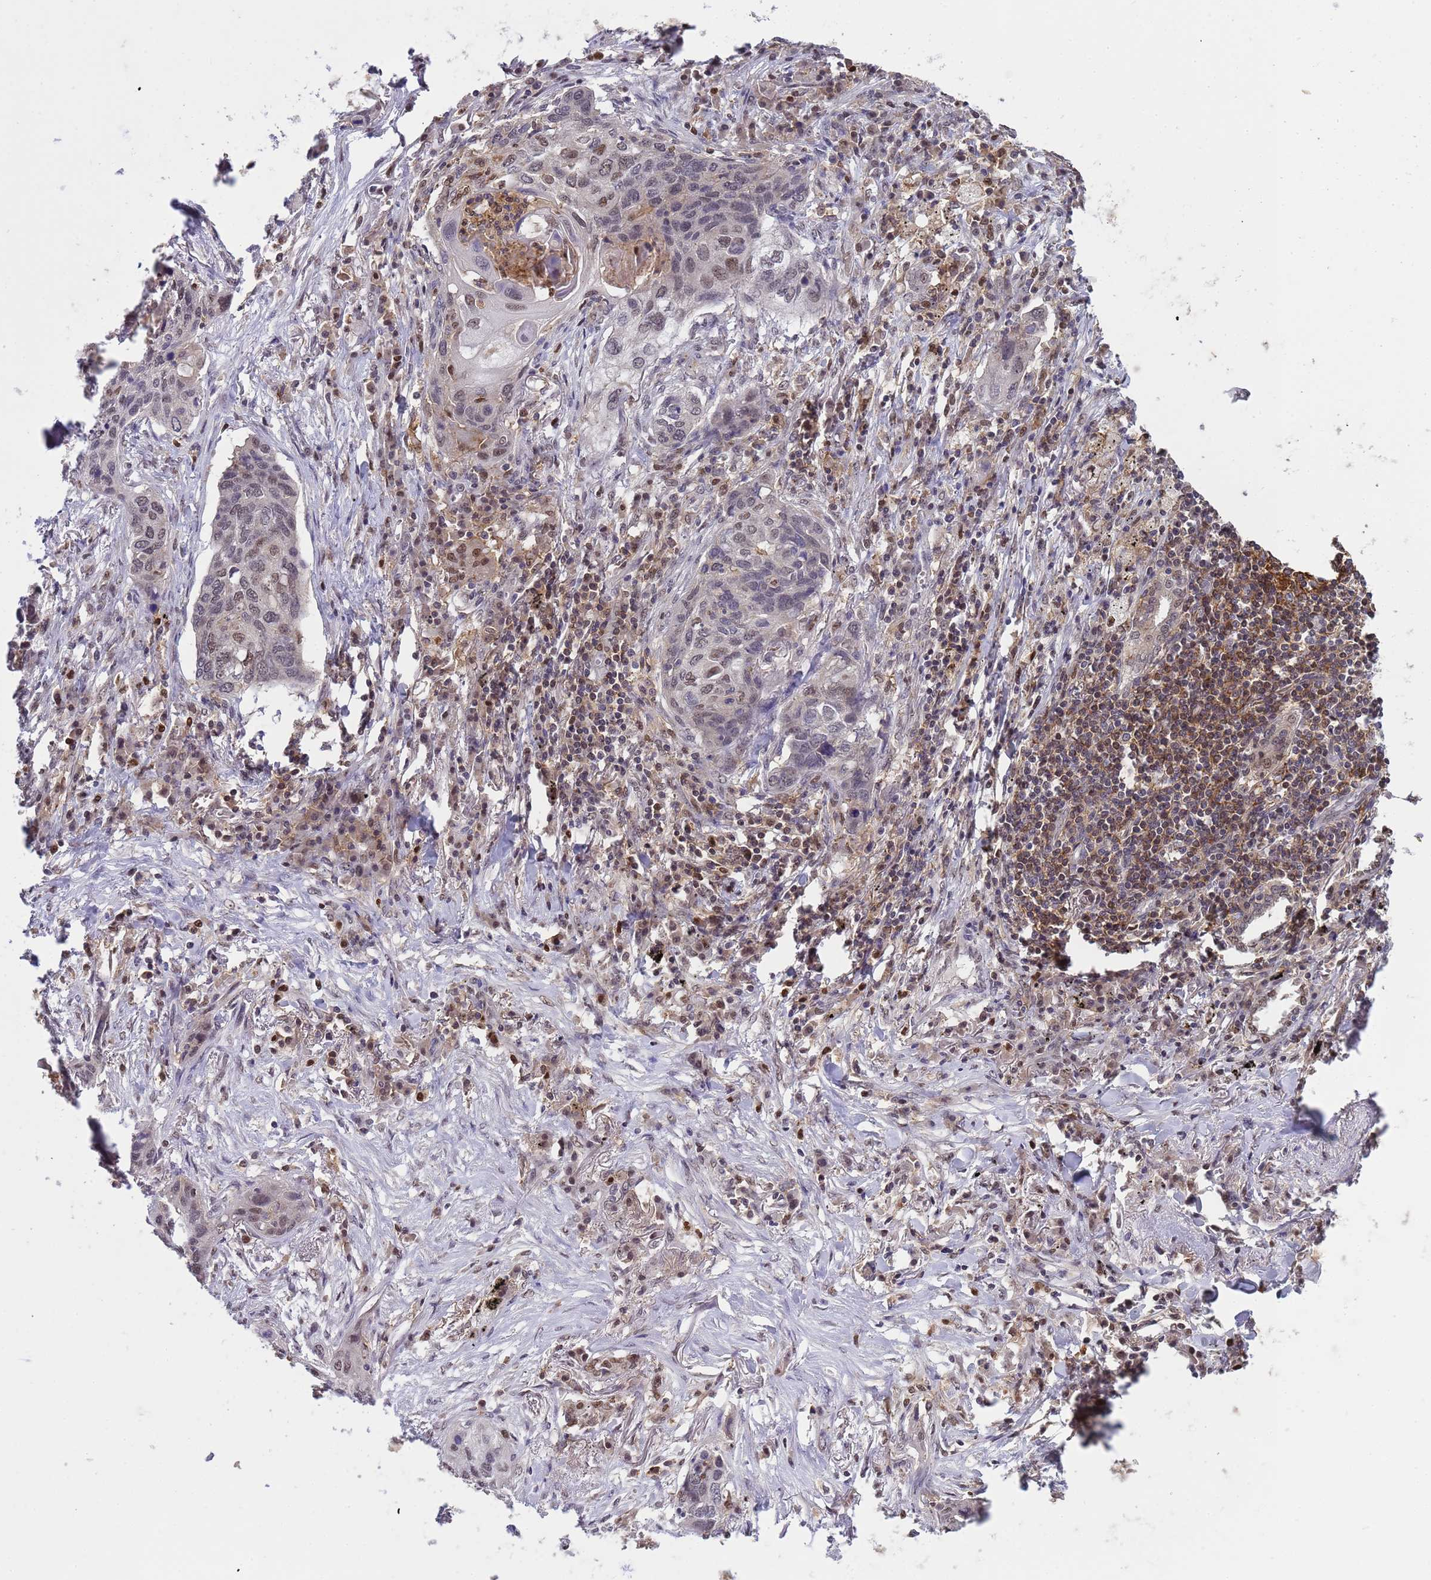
{"staining": {"intensity": "weak", "quantity": "25%-75%", "location": "nuclear"}, "tissue": "lung cancer", "cell_type": "Tumor cells", "image_type": "cancer", "snomed": [{"axis": "morphology", "description": "Squamous cell carcinoma, NOS"}, {"axis": "topography", "description": "Lung"}], "caption": "Lung cancer (squamous cell carcinoma) stained with DAB (3,3'-diaminobenzidine) IHC exhibits low levels of weak nuclear expression in approximately 25%-75% of tumor cells.", "gene": "CD53", "patient": {"sex": "female", "age": 63}}